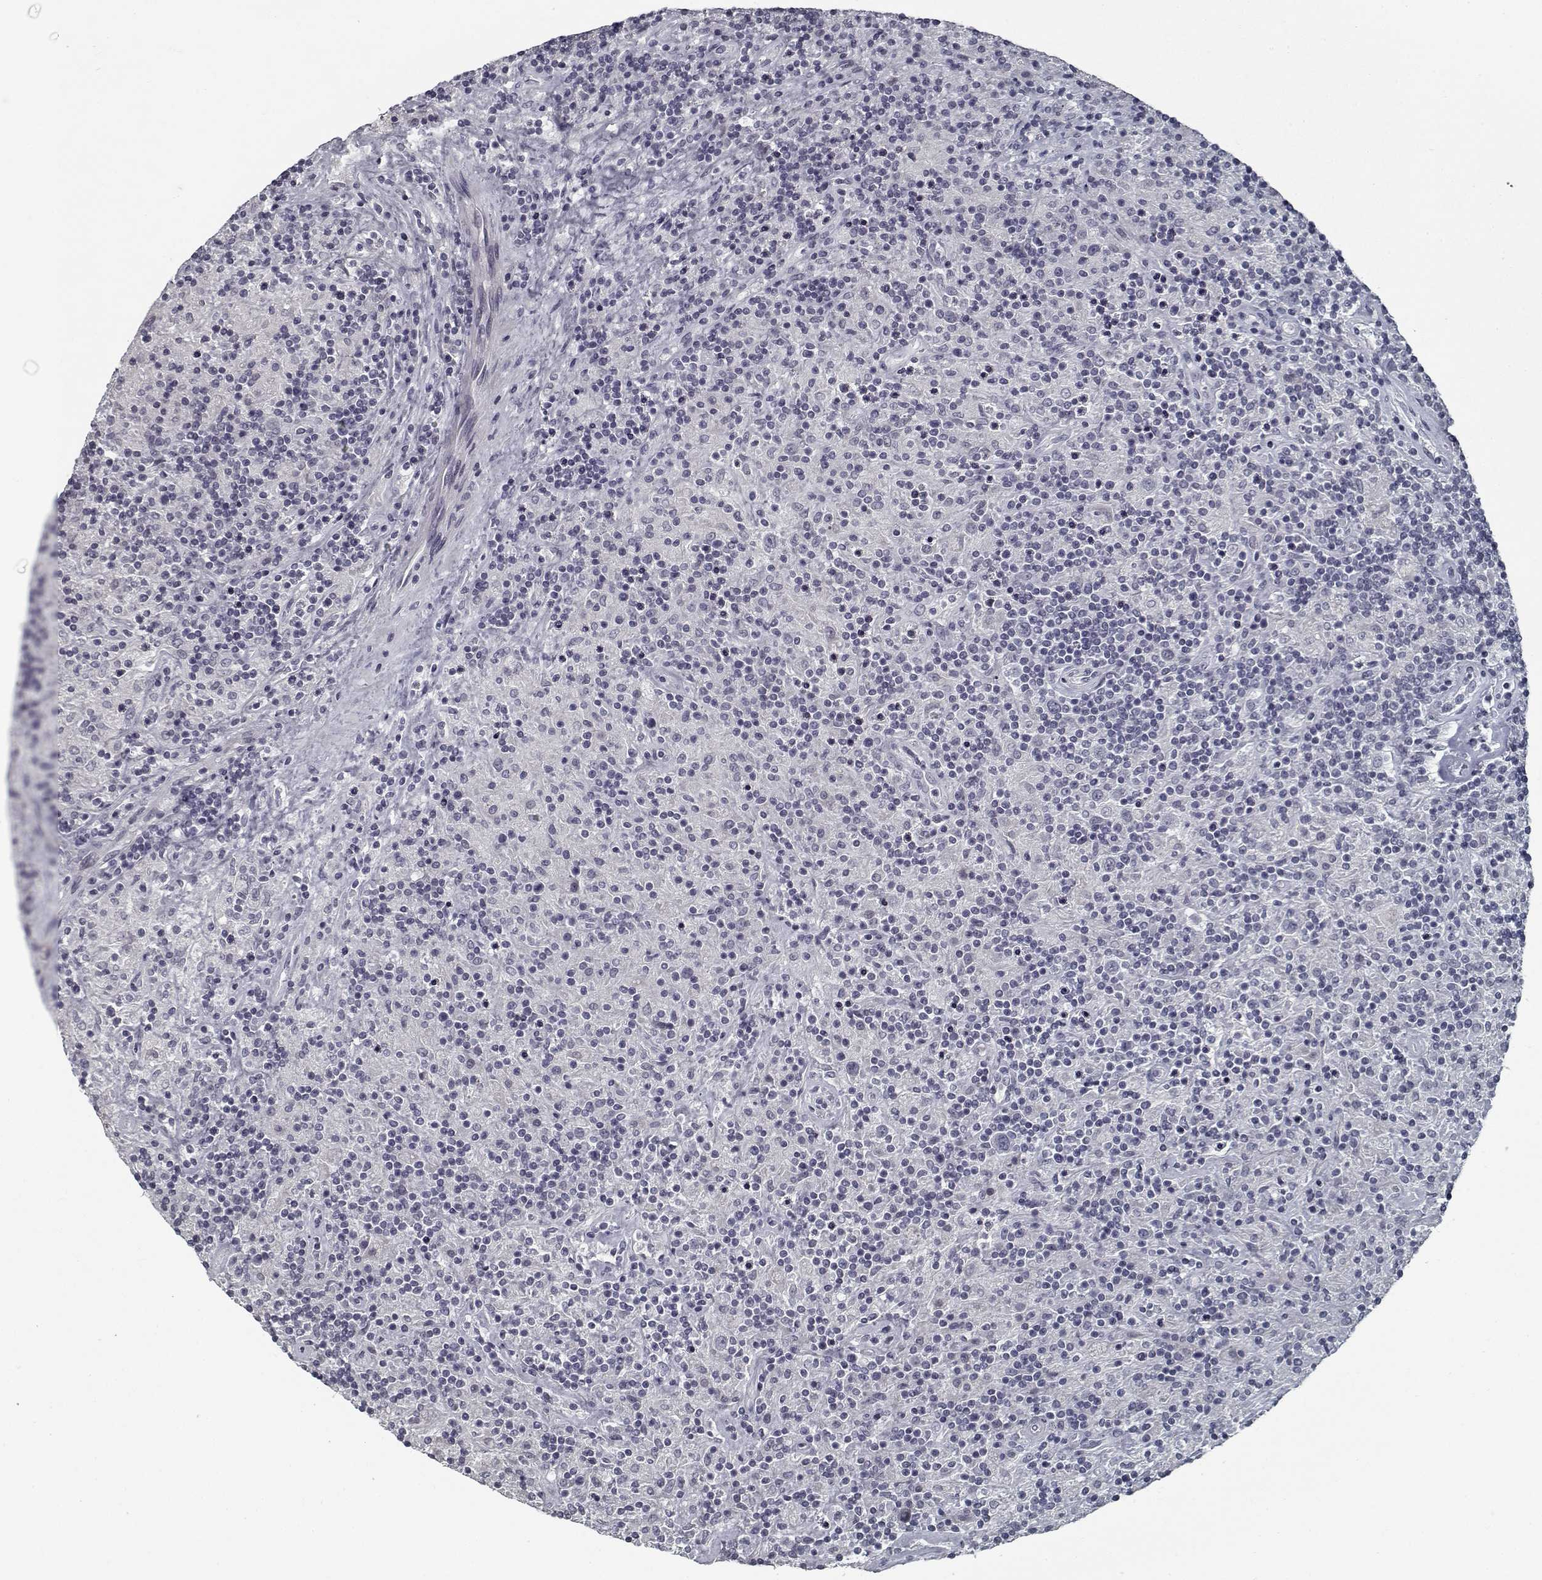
{"staining": {"intensity": "negative", "quantity": "none", "location": "none"}, "tissue": "lymphoma", "cell_type": "Tumor cells", "image_type": "cancer", "snomed": [{"axis": "morphology", "description": "Hodgkin's disease, NOS"}, {"axis": "topography", "description": "Lymph node"}], "caption": "A photomicrograph of Hodgkin's disease stained for a protein demonstrates no brown staining in tumor cells.", "gene": "GAD2", "patient": {"sex": "male", "age": 70}}